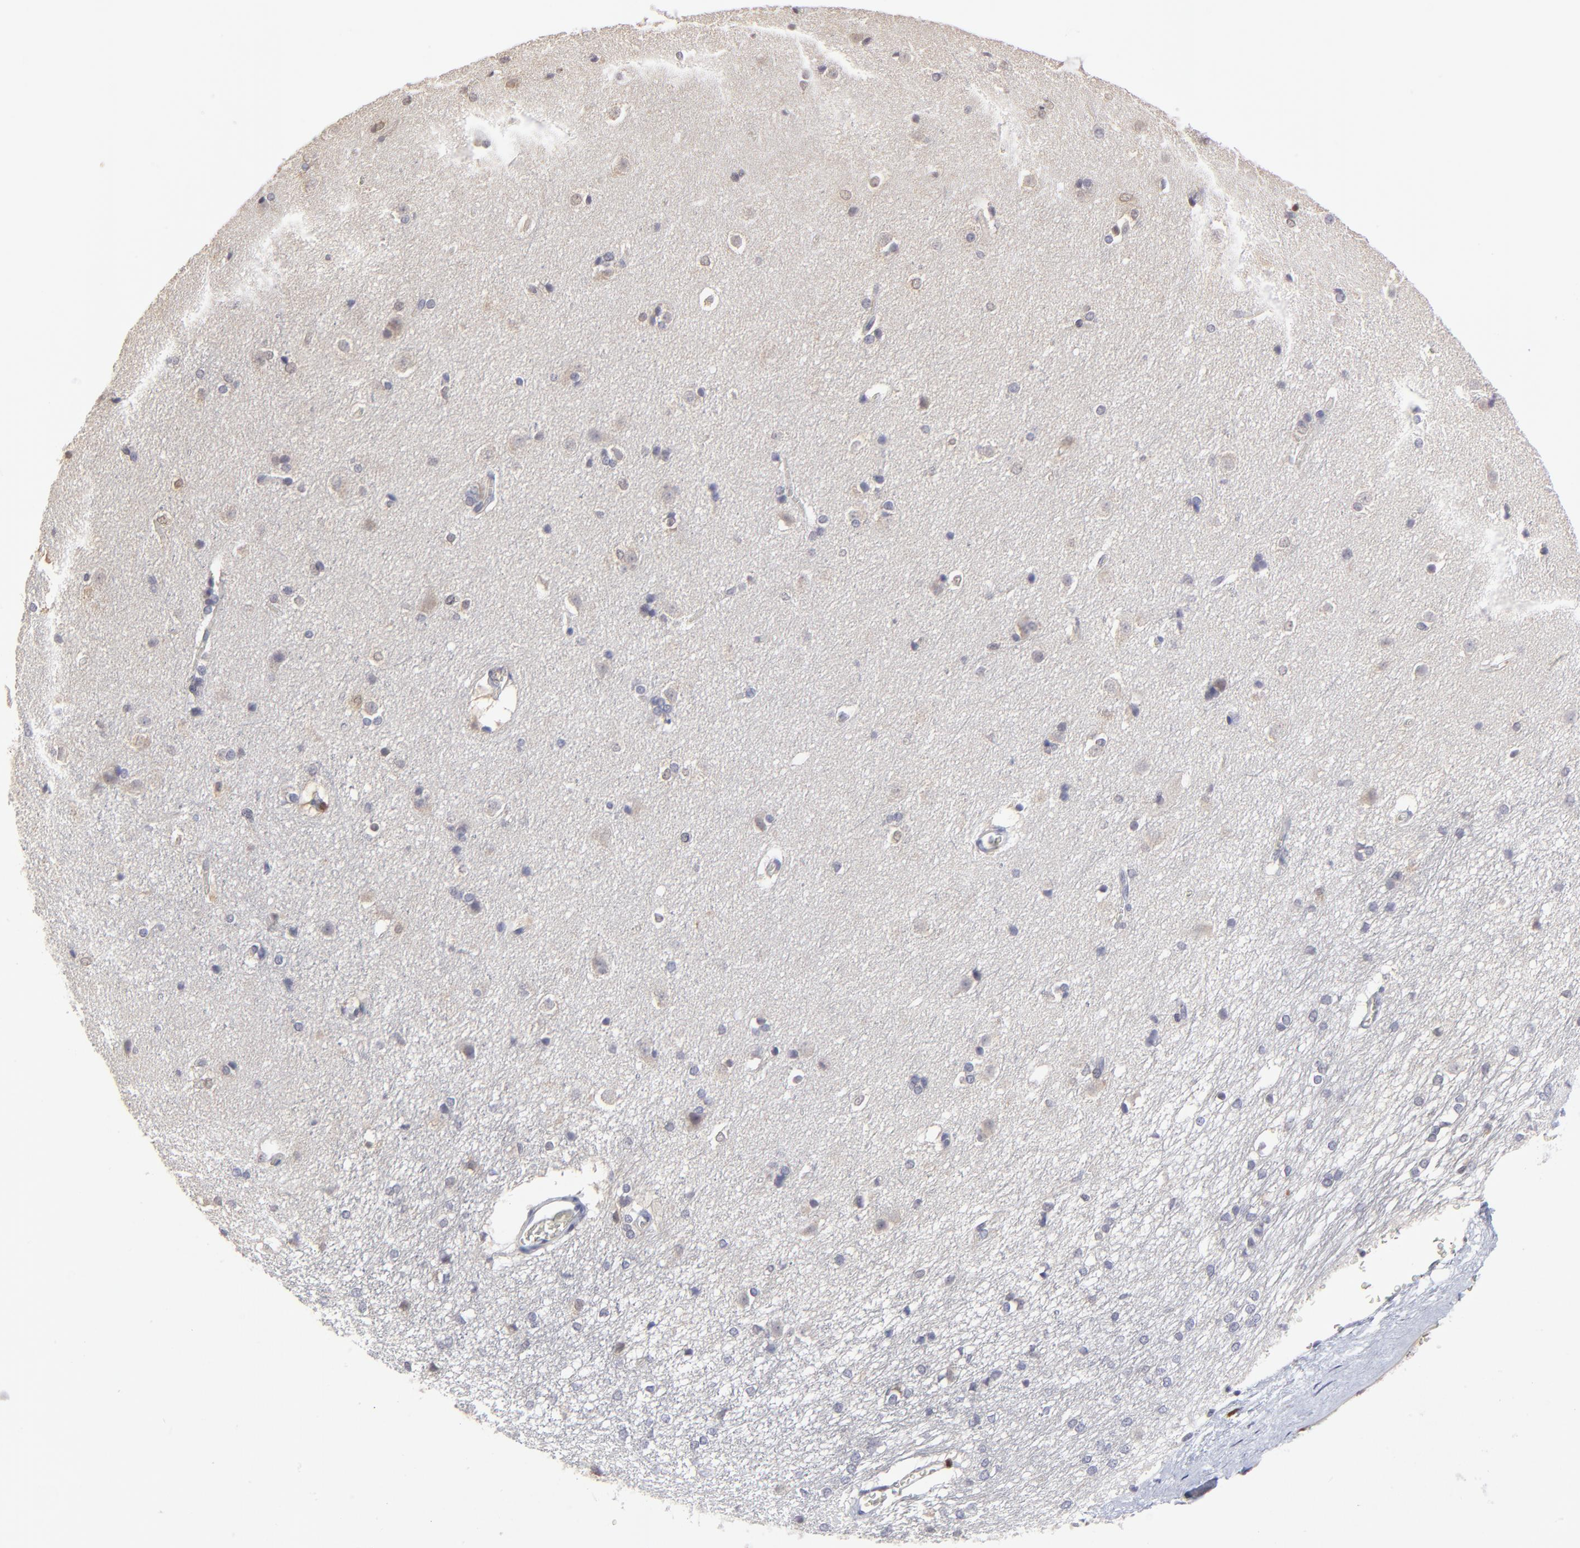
{"staining": {"intensity": "negative", "quantity": "none", "location": "none"}, "tissue": "caudate", "cell_type": "Glial cells", "image_type": "normal", "snomed": [{"axis": "morphology", "description": "Normal tissue, NOS"}, {"axis": "topography", "description": "Lateral ventricle wall"}], "caption": "This is an immunohistochemistry (IHC) photomicrograph of benign human caudate. There is no positivity in glial cells.", "gene": "CASP3", "patient": {"sex": "female", "age": 19}}